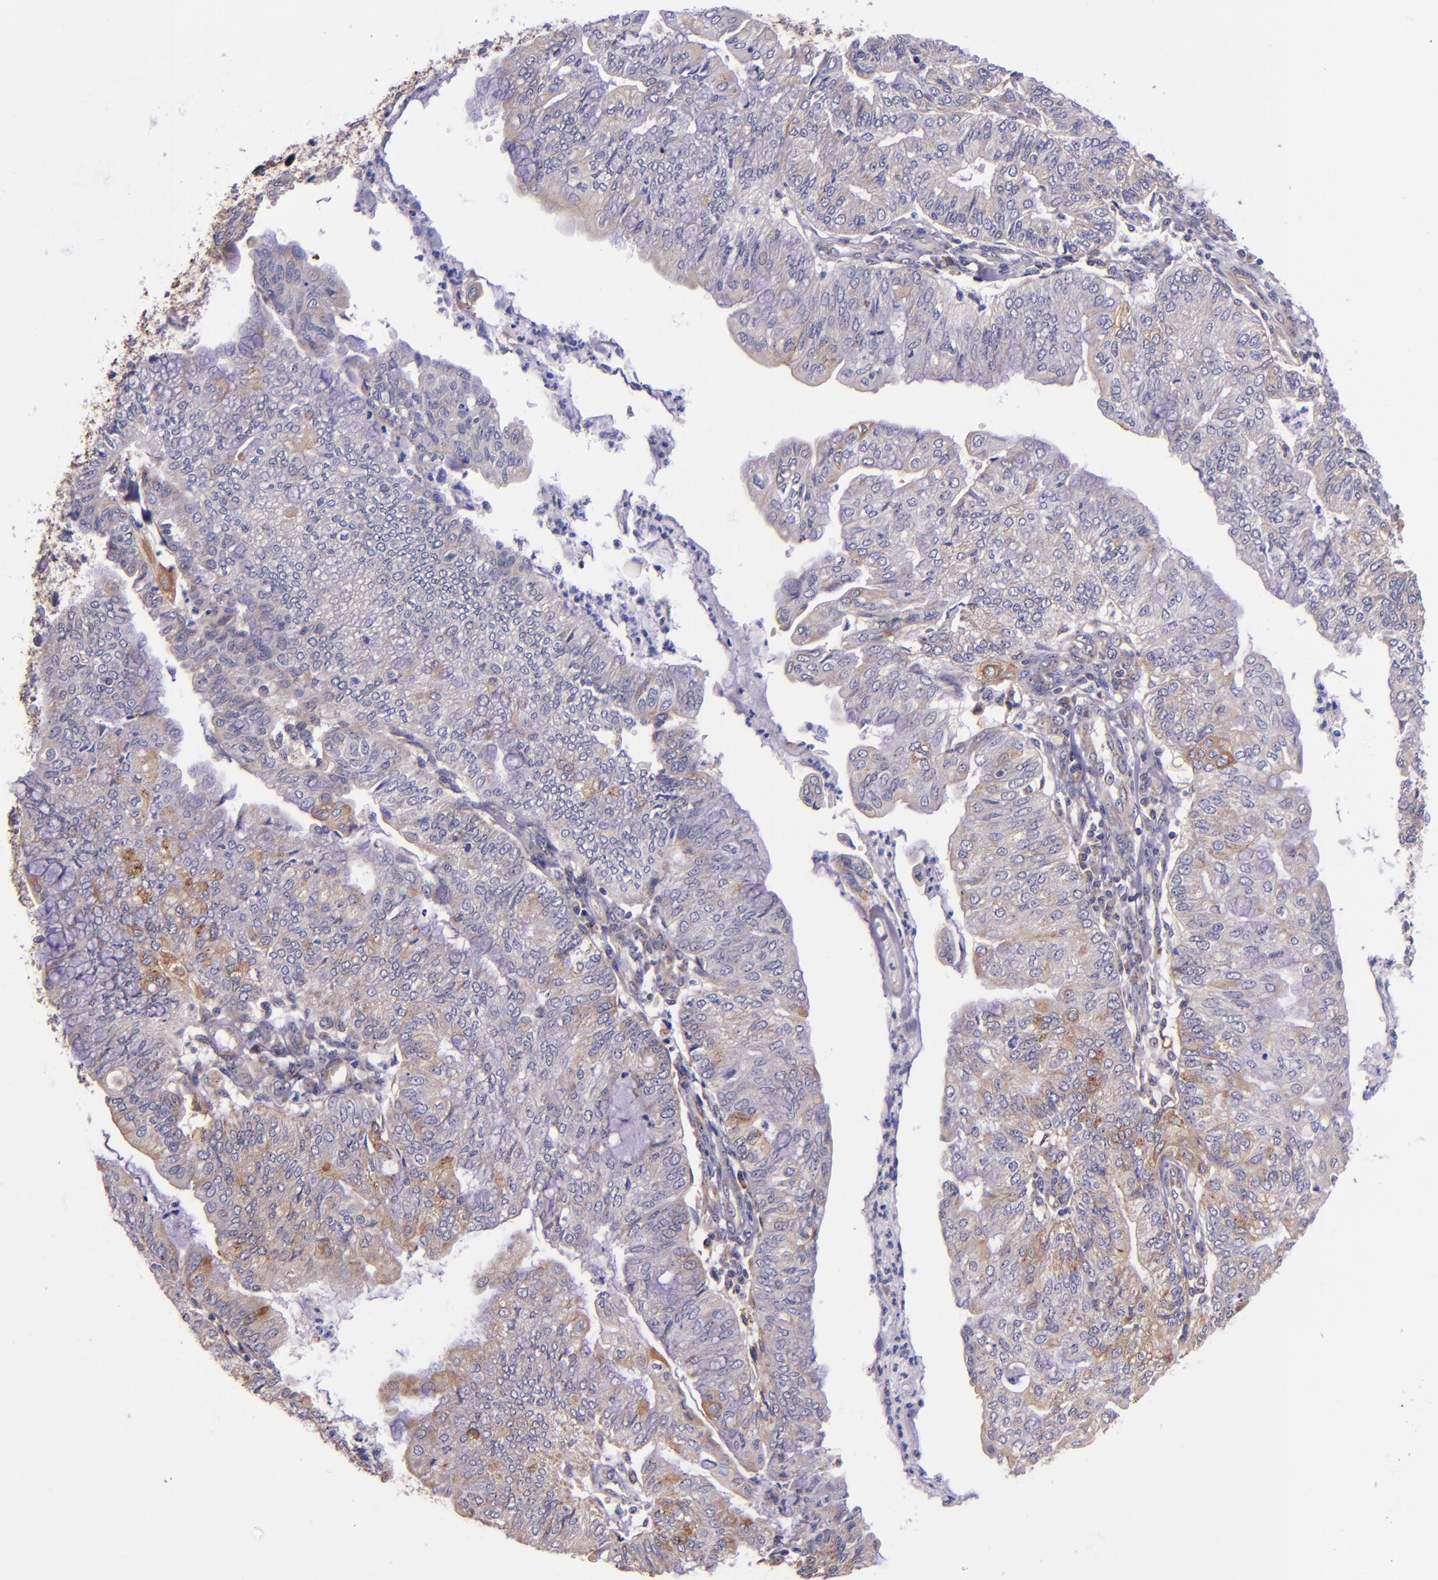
{"staining": {"intensity": "moderate", "quantity": ">75%", "location": "cytoplasmic/membranous"}, "tissue": "endometrial cancer", "cell_type": "Tumor cells", "image_type": "cancer", "snomed": [{"axis": "morphology", "description": "Adenocarcinoma, NOS"}, {"axis": "topography", "description": "Endometrium"}], "caption": "IHC photomicrograph of human adenocarcinoma (endometrial) stained for a protein (brown), which reveals medium levels of moderate cytoplasmic/membranous positivity in about >75% of tumor cells.", "gene": "SHC1", "patient": {"sex": "female", "age": 59}}